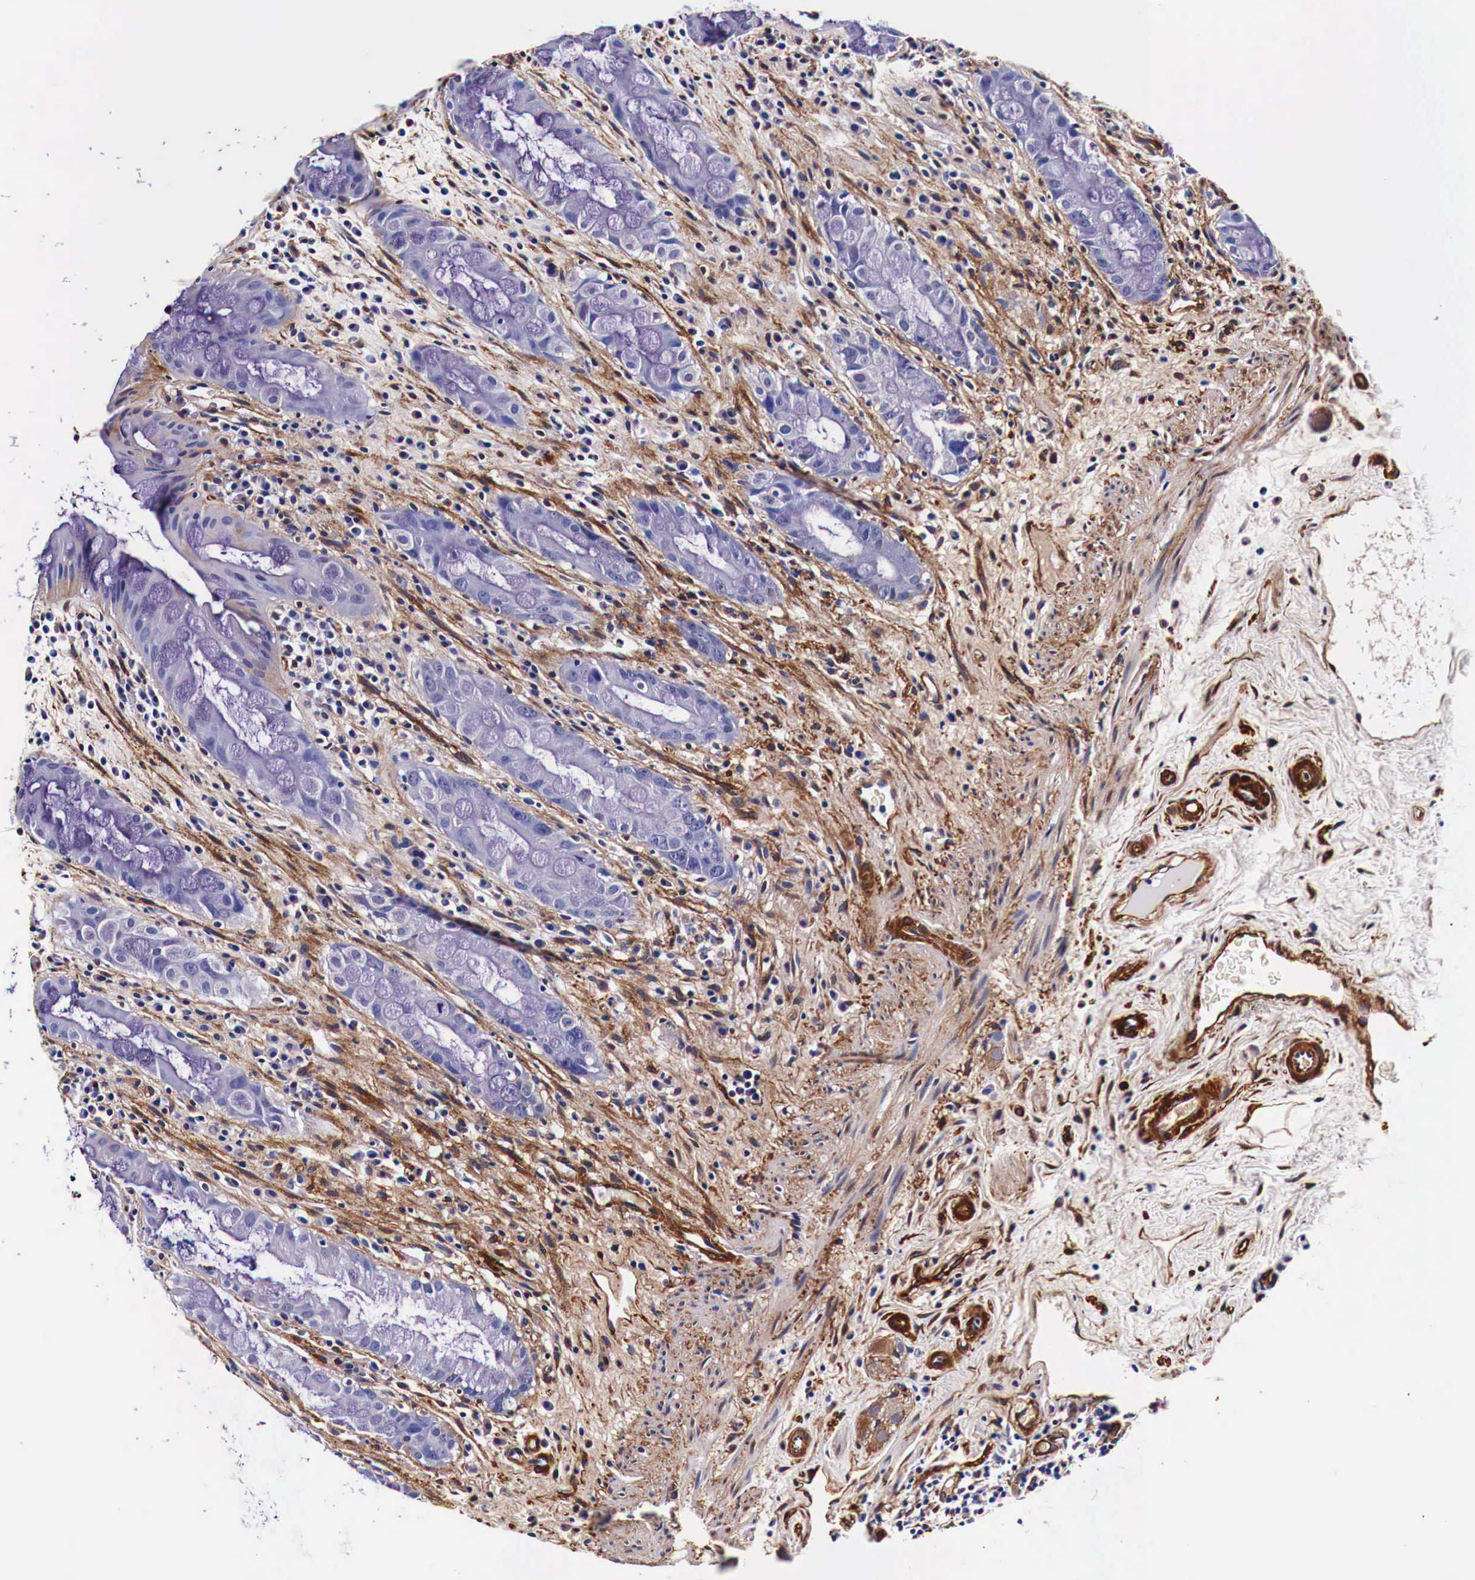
{"staining": {"intensity": "strong", "quantity": "25%-75%", "location": "cytoplasmic/membranous"}, "tissue": "rectum", "cell_type": "Glandular cells", "image_type": "normal", "snomed": [{"axis": "morphology", "description": "Normal tissue, NOS"}, {"axis": "topography", "description": "Rectum"}], "caption": "This is an image of immunohistochemistry staining of benign rectum, which shows strong staining in the cytoplasmic/membranous of glandular cells.", "gene": "HSPB1", "patient": {"sex": "male", "age": 65}}